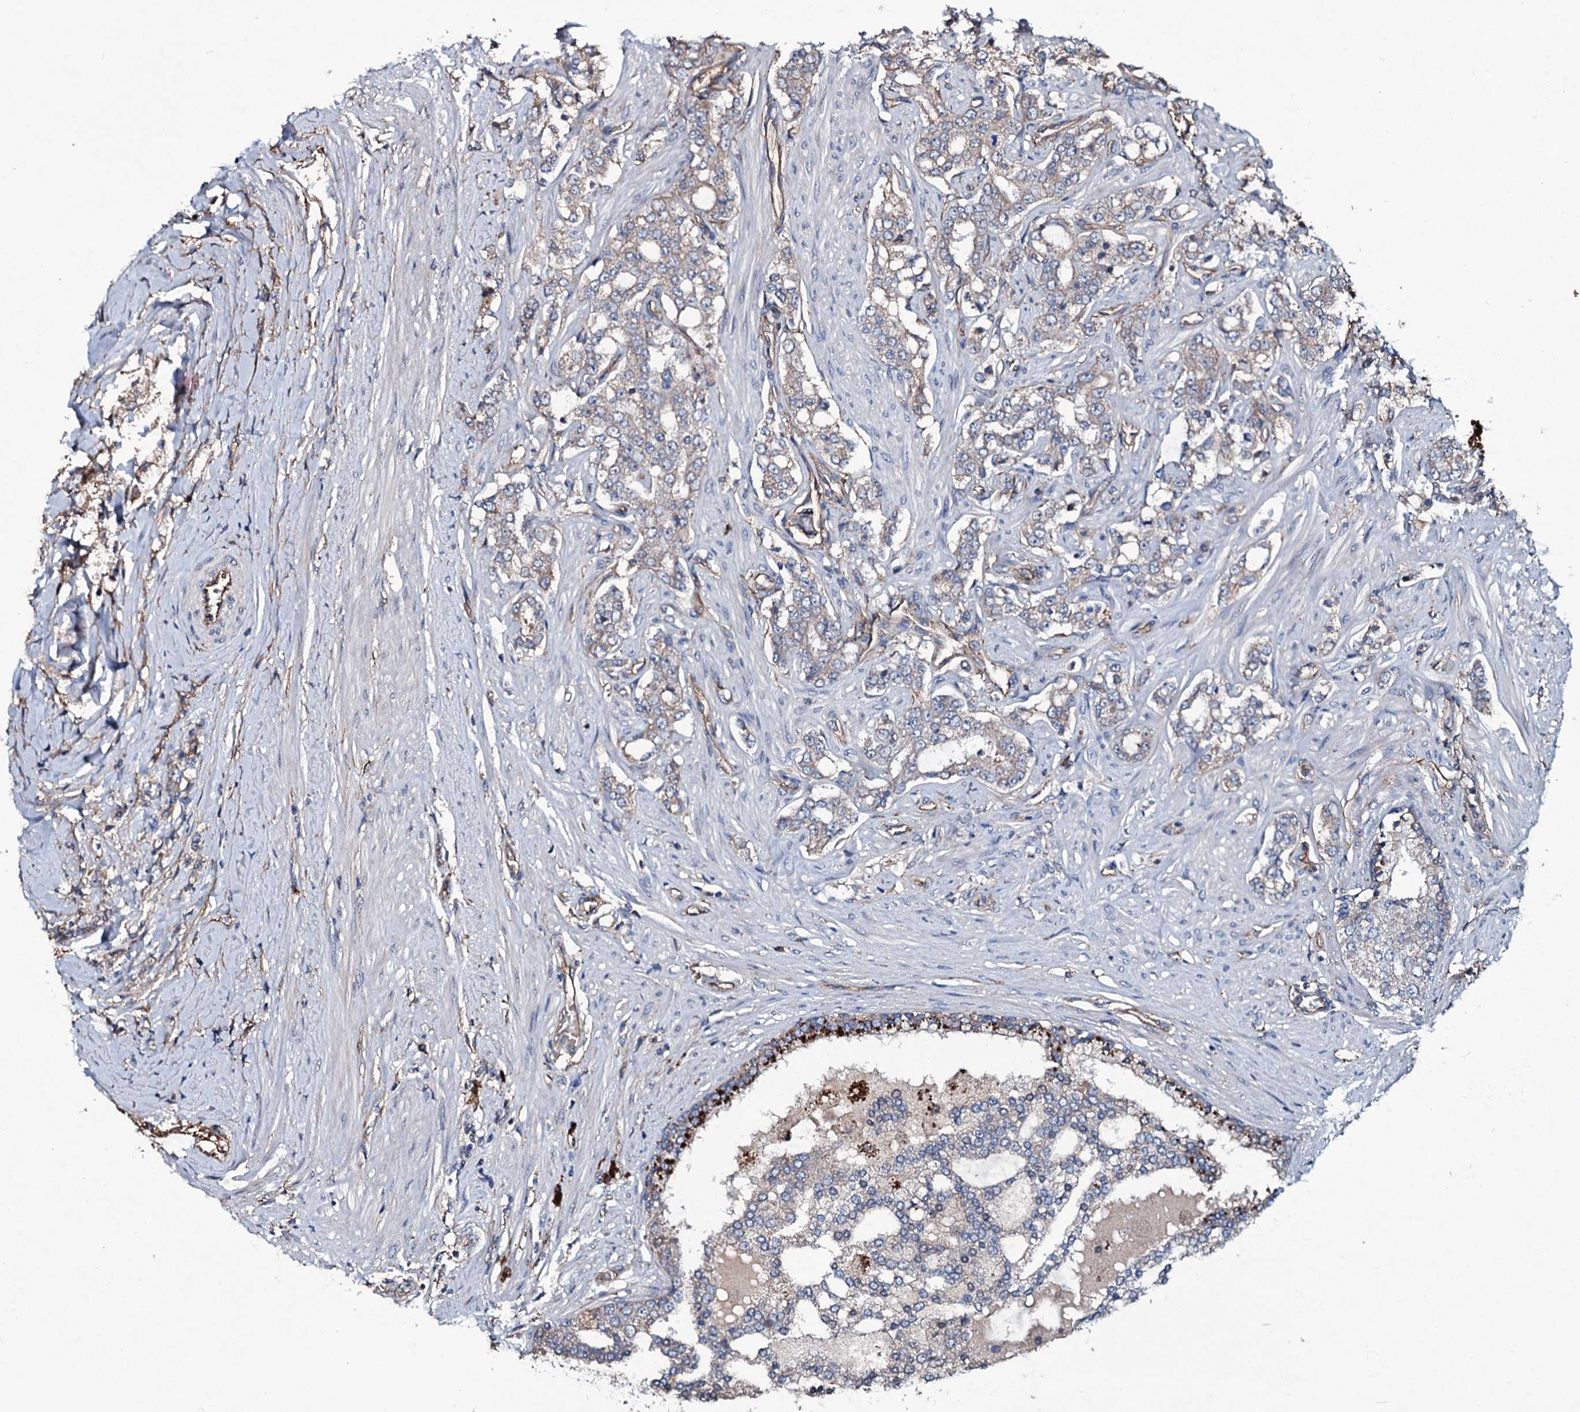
{"staining": {"intensity": "weak", "quantity": "<25%", "location": "cytoplasmic/membranous"}, "tissue": "prostate cancer", "cell_type": "Tumor cells", "image_type": "cancer", "snomed": [{"axis": "morphology", "description": "Adenocarcinoma, High grade"}, {"axis": "topography", "description": "Prostate"}], "caption": "IHC image of adenocarcinoma (high-grade) (prostate) stained for a protein (brown), which displays no staining in tumor cells.", "gene": "DMAC2", "patient": {"sex": "male", "age": 64}}